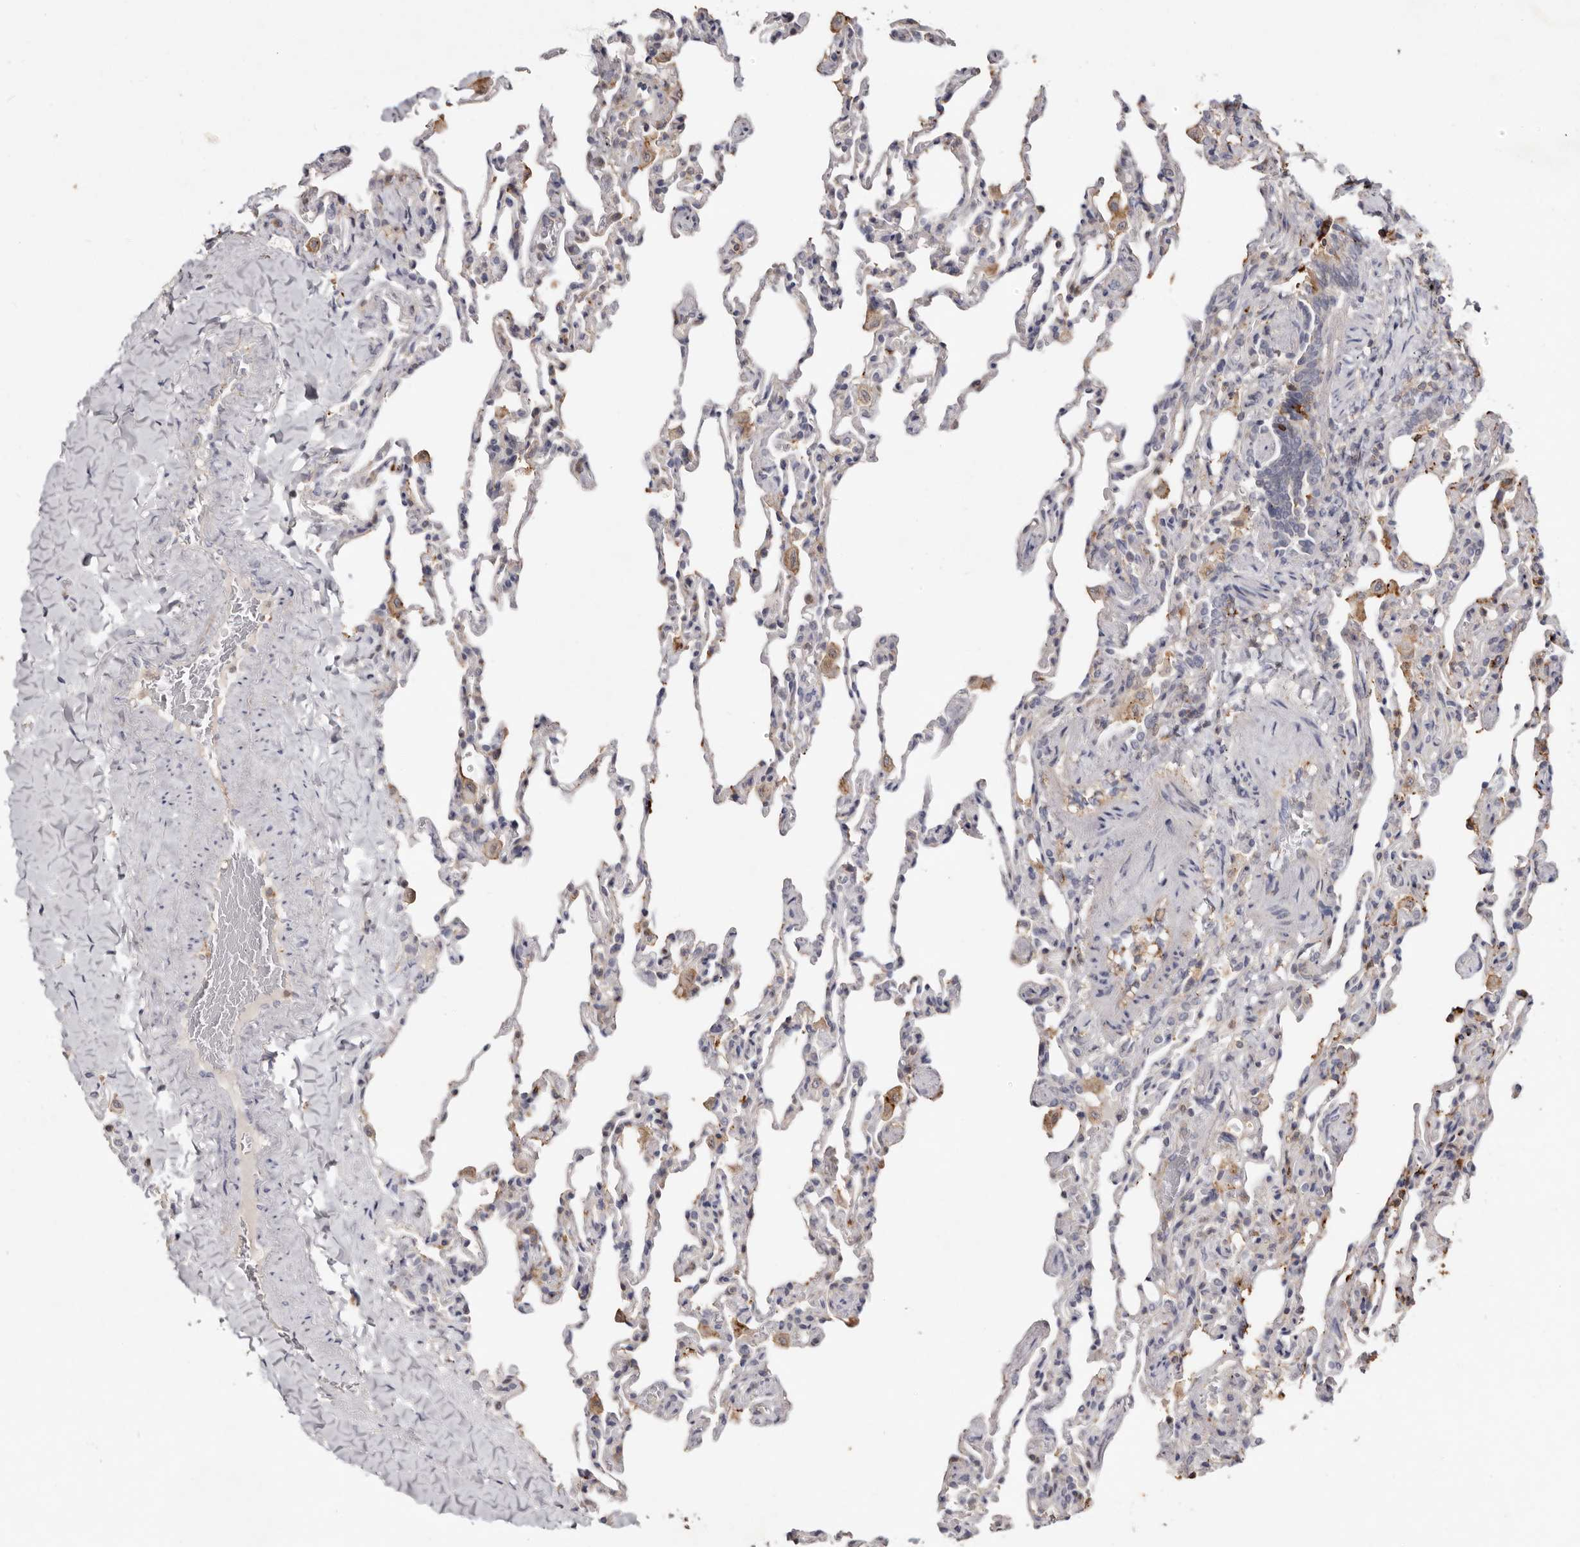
{"staining": {"intensity": "negative", "quantity": "none", "location": "none"}, "tissue": "lung", "cell_type": "Alveolar cells", "image_type": "normal", "snomed": [{"axis": "morphology", "description": "Normal tissue, NOS"}, {"axis": "topography", "description": "Lung"}], "caption": "This is an immunohistochemistry photomicrograph of unremarkable human lung. There is no positivity in alveolar cells.", "gene": "KIF26B", "patient": {"sex": "male", "age": 20}}